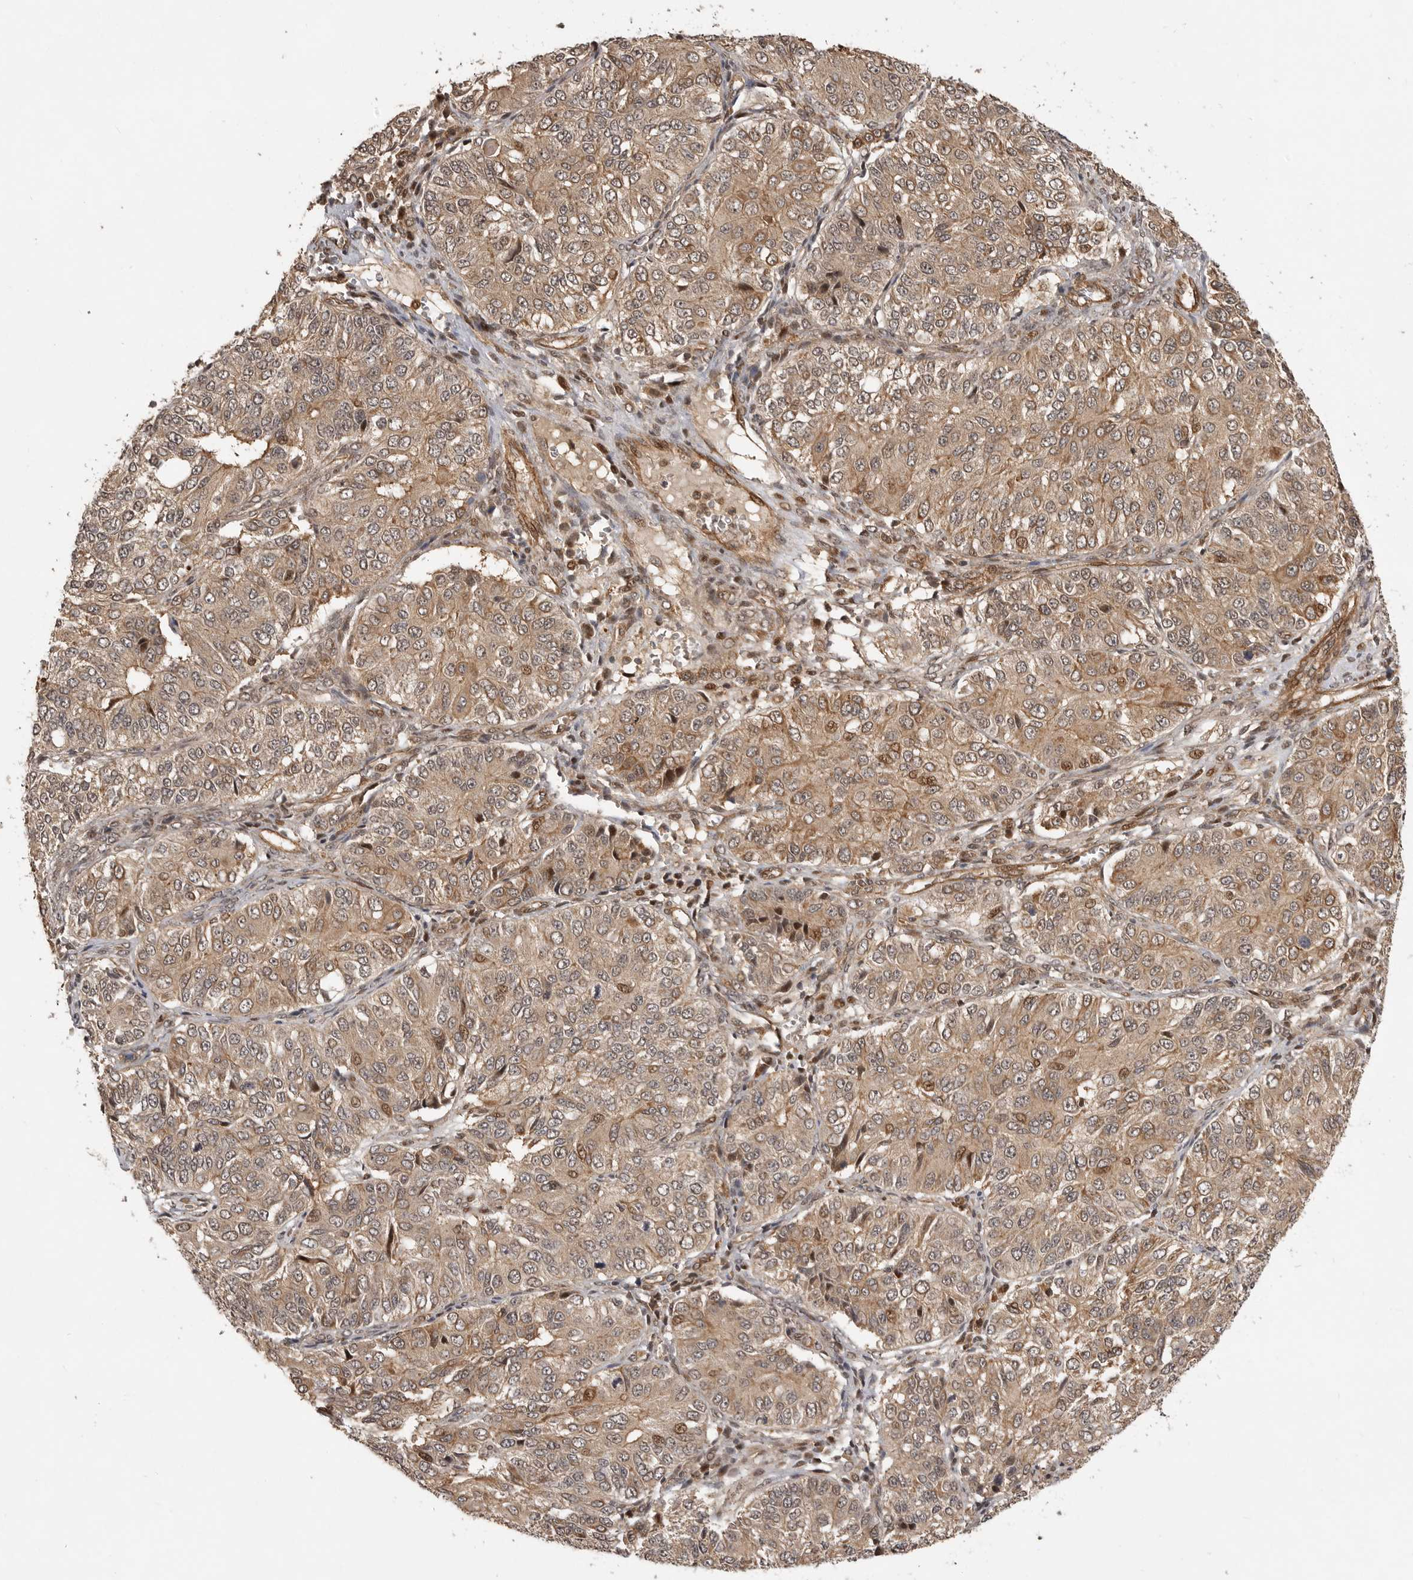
{"staining": {"intensity": "weak", "quantity": ">75%", "location": "cytoplasmic/membranous"}, "tissue": "ovarian cancer", "cell_type": "Tumor cells", "image_type": "cancer", "snomed": [{"axis": "morphology", "description": "Carcinoma, endometroid"}, {"axis": "topography", "description": "Ovary"}], "caption": "A photomicrograph of ovarian cancer (endometroid carcinoma) stained for a protein reveals weak cytoplasmic/membranous brown staining in tumor cells.", "gene": "ADPRS", "patient": {"sex": "female", "age": 51}}